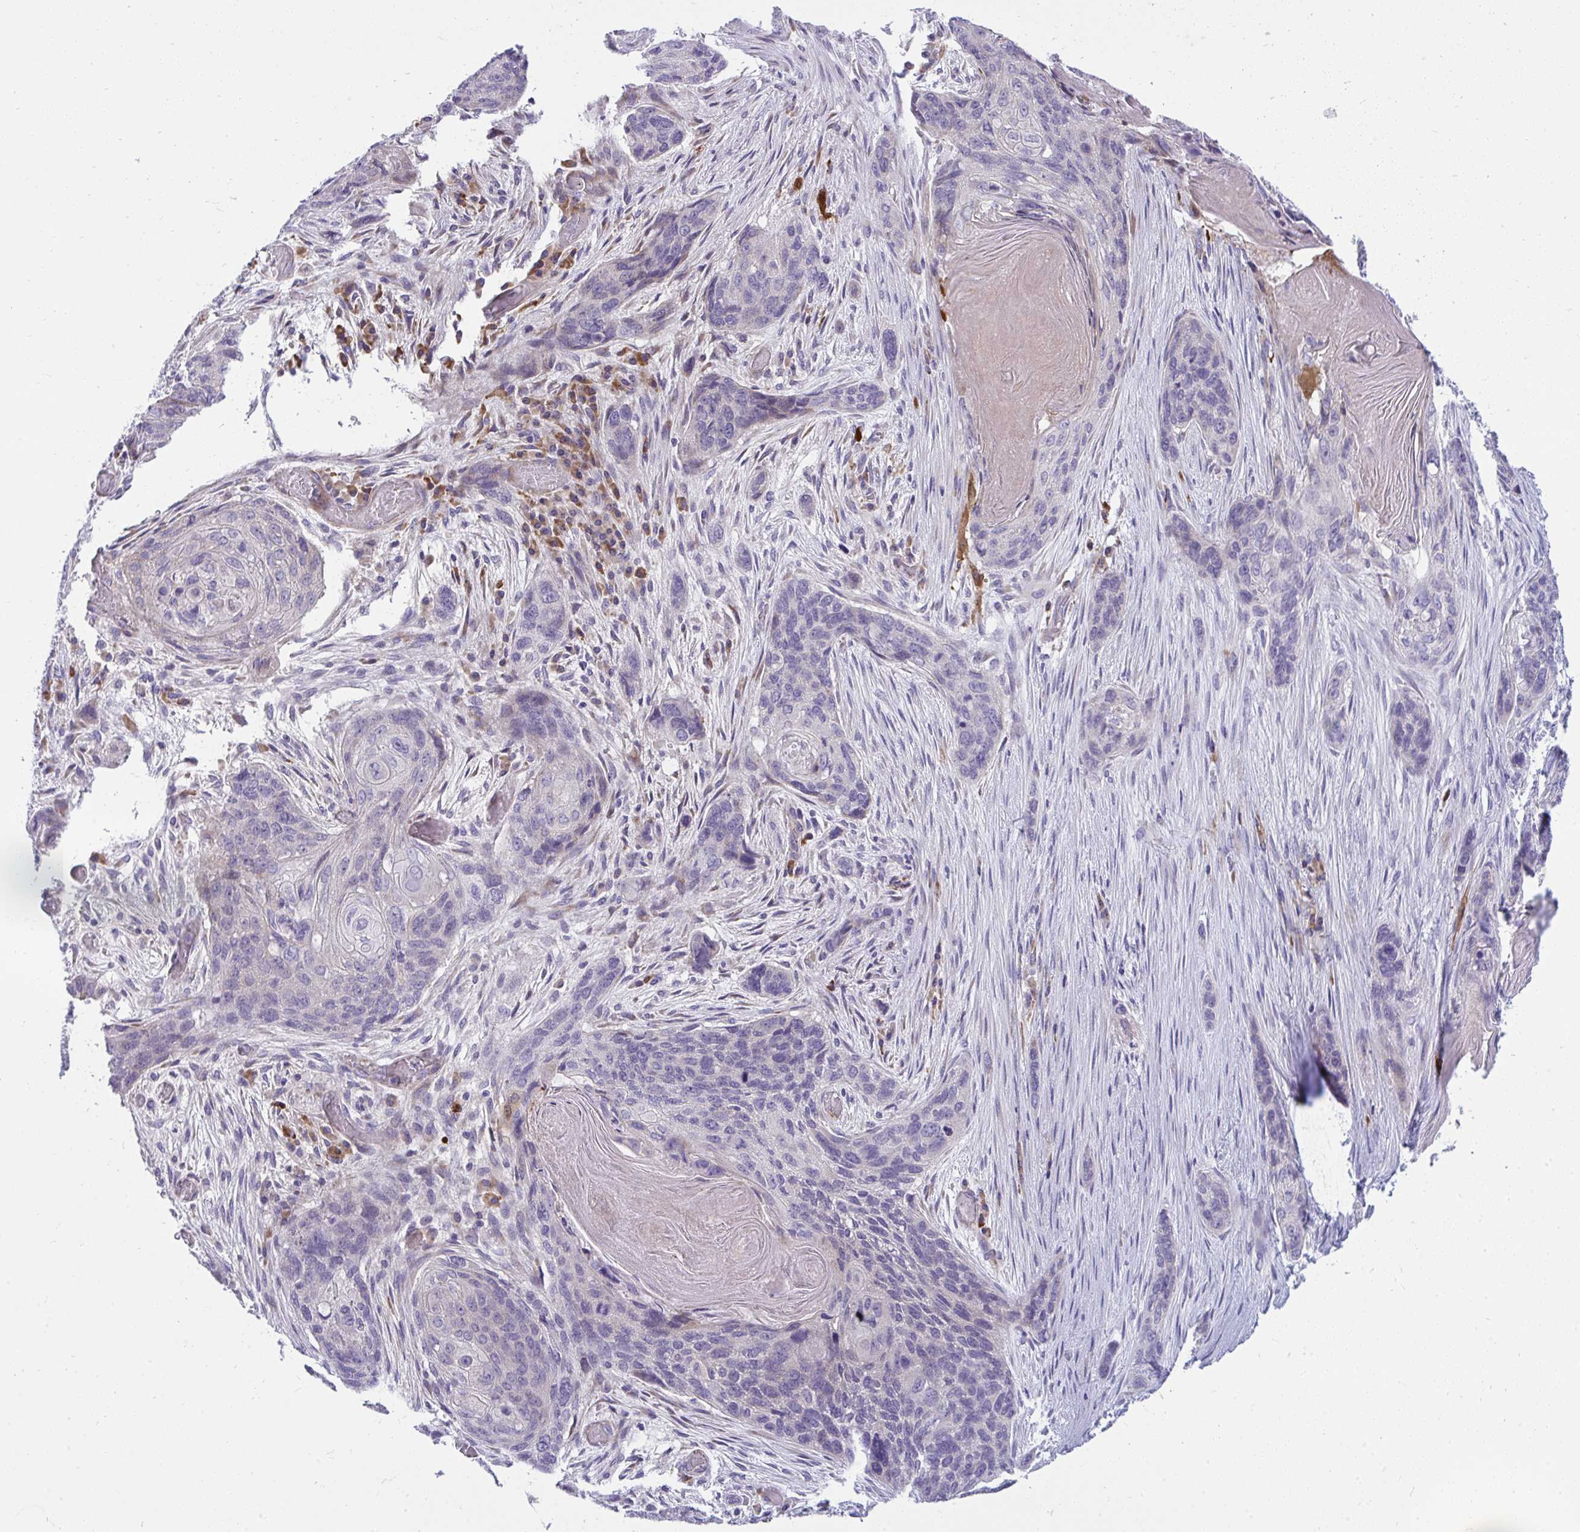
{"staining": {"intensity": "negative", "quantity": "none", "location": "none"}, "tissue": "lung cancer", "cell_type": "Tumor cells", "image_type": "cancer", "snomed": [{"axis": "morphology", "description": "Squamous cell carcinoma, NOS"}, {"axis": "morphology", "description": "Squamous cell carcinoma, metastatic, NOS"}, {"axis": "topography", "description": "Lymph node"}, {"axis": "topography", "description": "Lung"}], "caption": "The IHC image has no significant expression in tumor cells of squamous cell carcinoma (lung) tissue.", "gene": "PIGZ", "patient": {"sex": "male", "age": 41}}